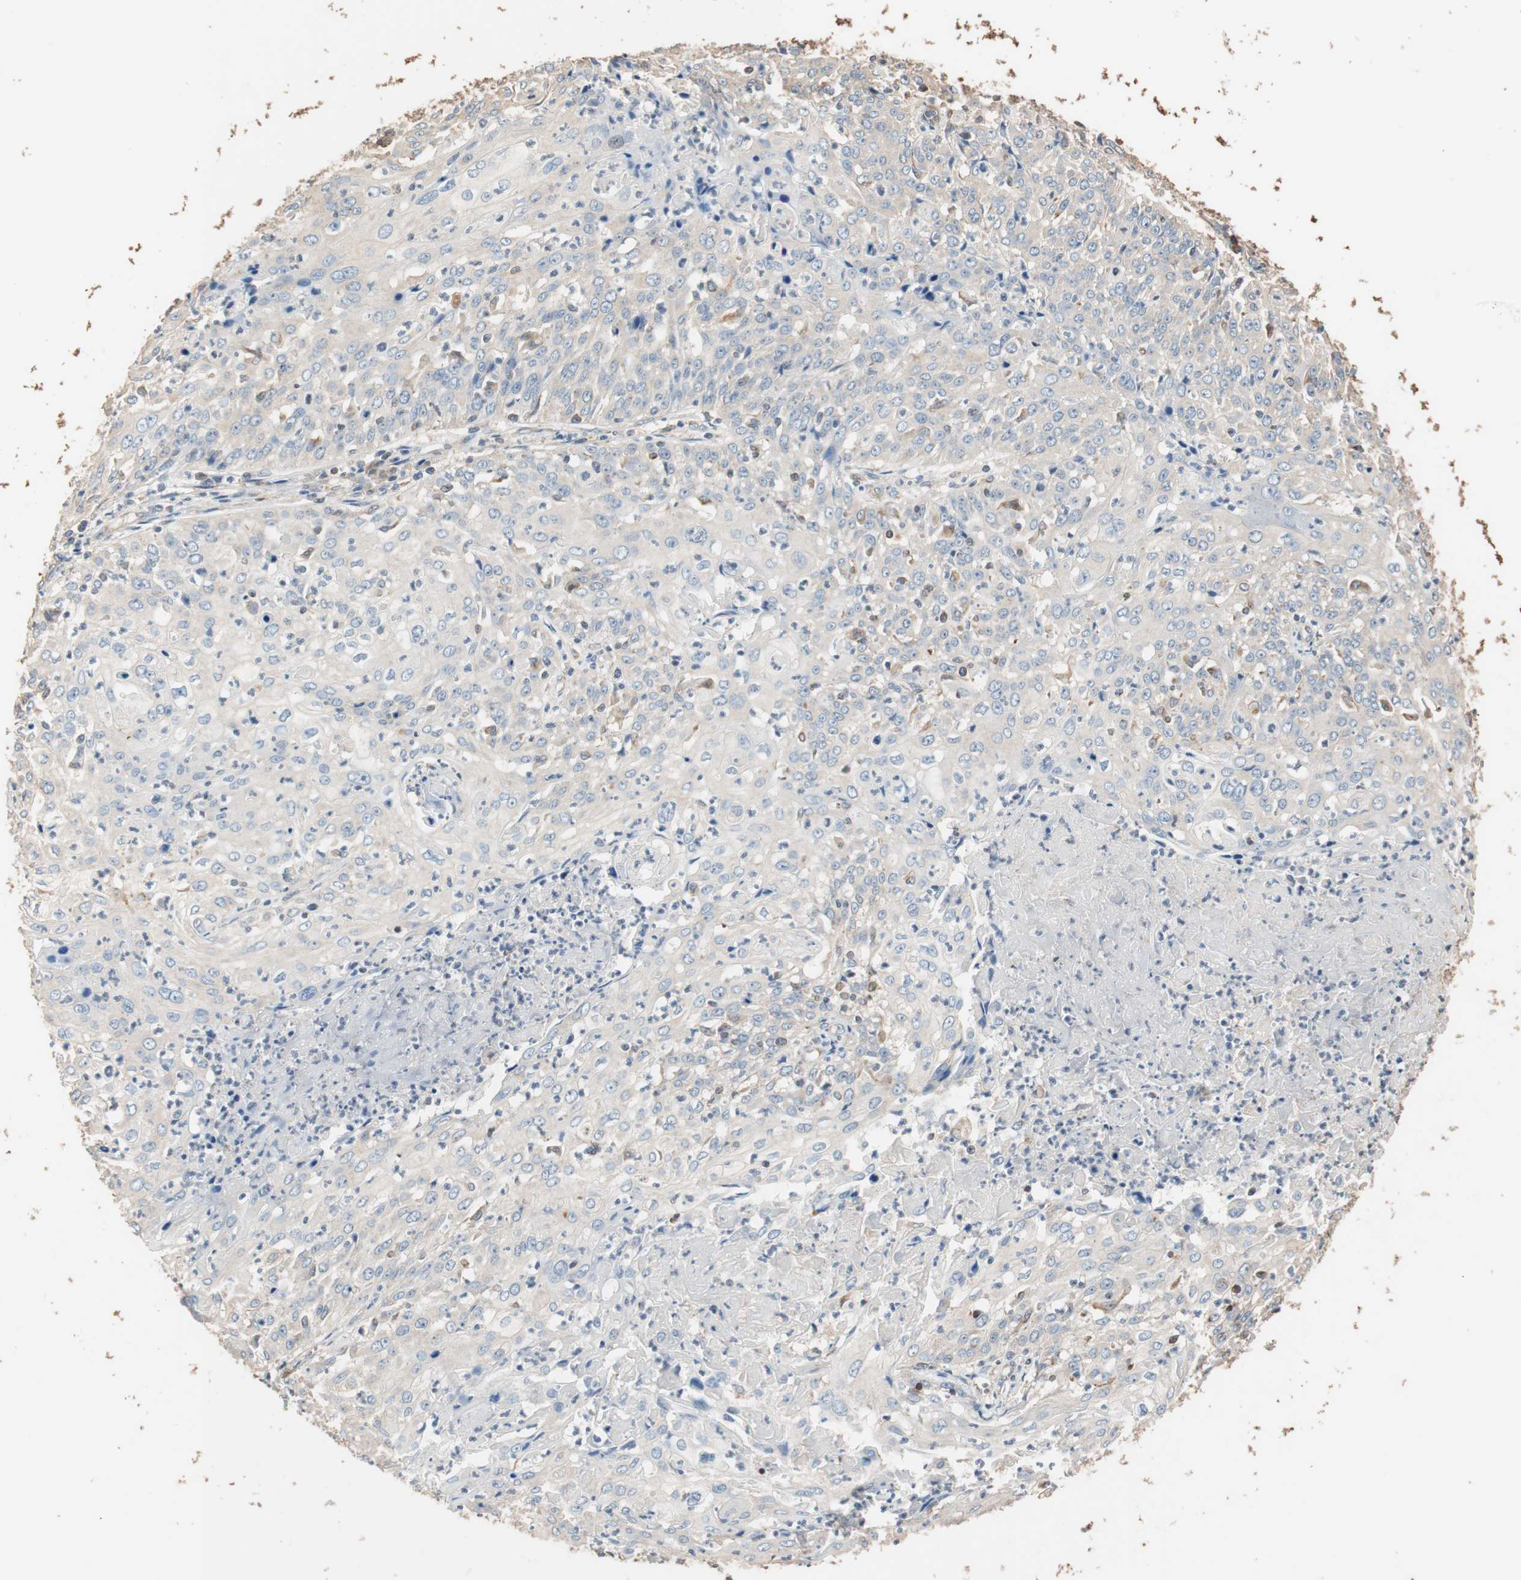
{"staining": {"intensity": "negative", "quantity": "none", "location": "none"}, "tissue": "cervical cancer", "cell_type": "Tumor cells", "image_type": "cancer", "snomed": [{"axis": "morphology", "description": "Squamous cell carcinoma, NOS"}, {"axis": "topography", "description": "Cervix"}], "caption": "An IHC photomicrograph of cervical cancer (squamous cell carcinoma) is shown. There is no staining in tumor cells of cervical cancer (squamous cell carcinoma).", "gene": "TUBB", "patient": {"sex": "female", "age": 39}}